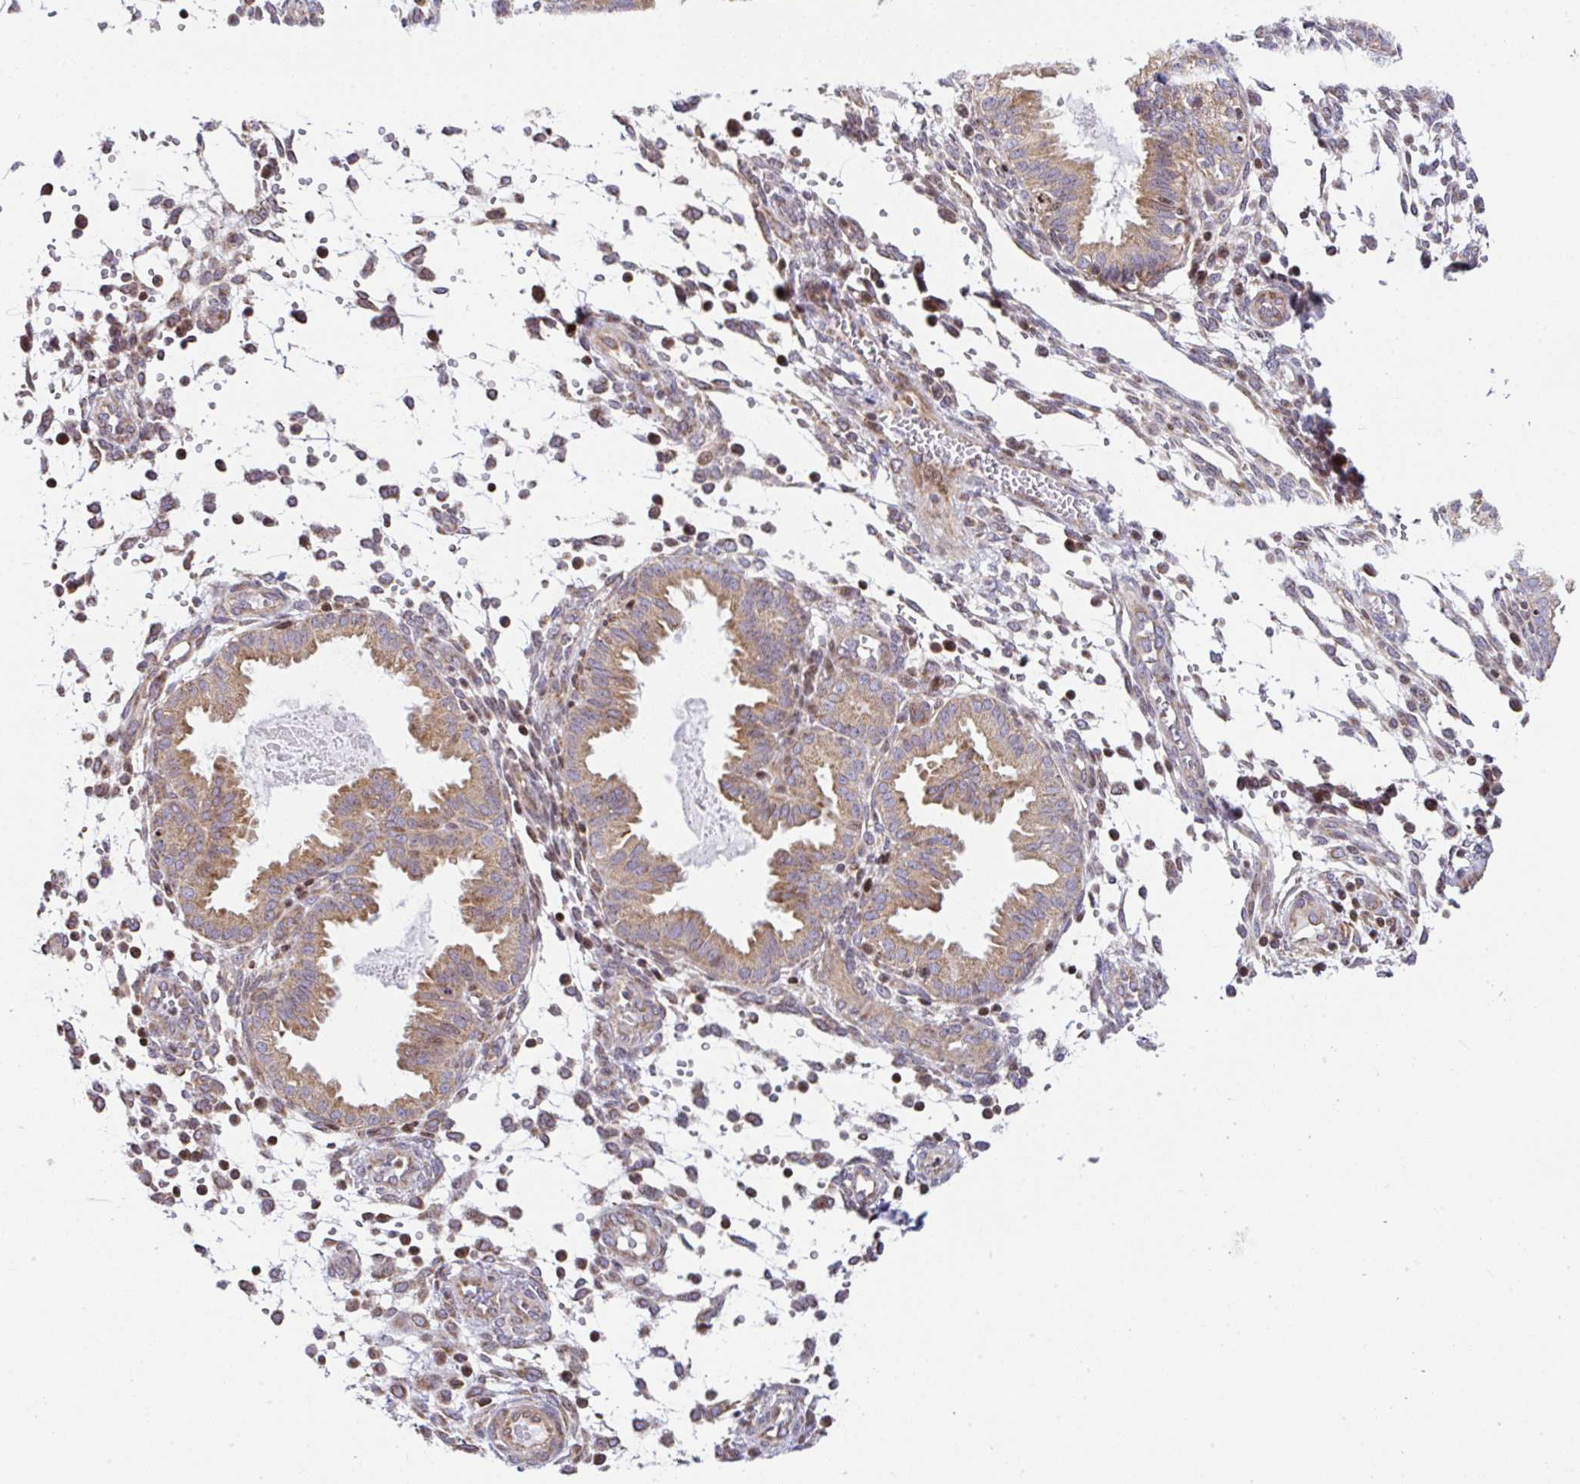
{"staining": {"intensity": "moderate", "quantity": "<25%", "location": "cytoplasmic/membranous"}, "tissue": "endometrium", "cell_type": "Cells in endometrial stroma", "image_type": "normal", "snomed": [{"axis": "morphology", "description": "Normal tissue, NOS"}, {"axis": "topography", "description": "Endometrium"}], "caption": "There is low levels of moderate cytoplasmic/membranous staining in cells in endometrial stroma of normal endometrium, as demonstrated by immunohistochemical staining (brown color).", "gene": "FIGNL1", "patient": {"sex": "female", "age": 33}}